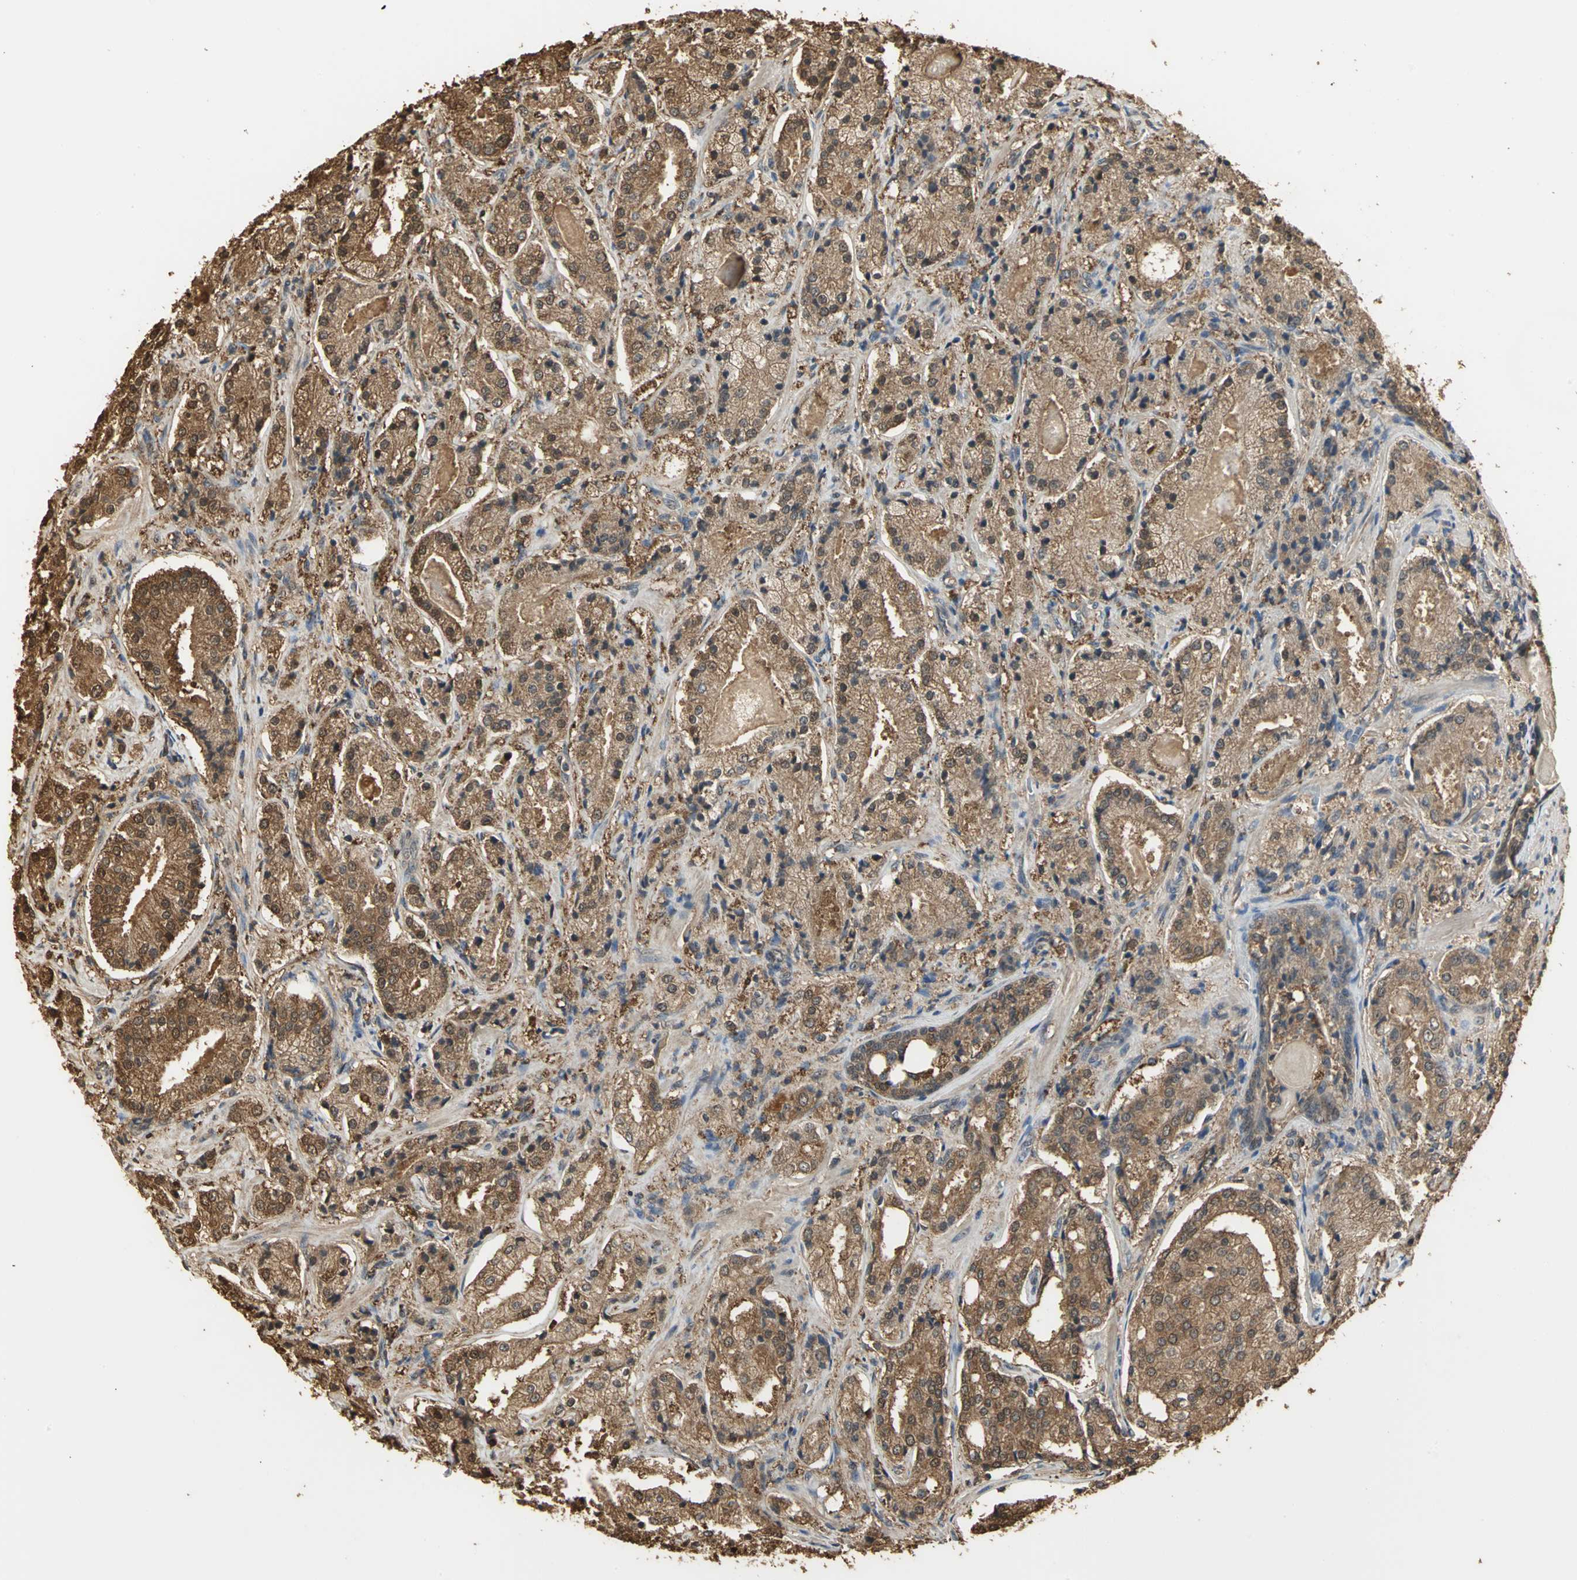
{"staining": {"intensity": "moderate", "quantity": ">75%", "location": "cytoplasmic/membranous,nuclear"}, "tissue": "prostate cancer", "cell_type": "Tumor cells", "image_type": "cancer", "snomed": [{"axis": "morphology", "description": "Adenocarcinoma, High grade"}, {"axis": "topography", "description": "Prostate"}], "caption": "About >75% of tumor cells in human prostate cancer demonstrate moderate cytoplasmic/membranous and nuclear protein positivity as visualized by brown immunohistochemical staining.", "gene": "PARK7", "patient": {"sex": "male", "age": 58}}